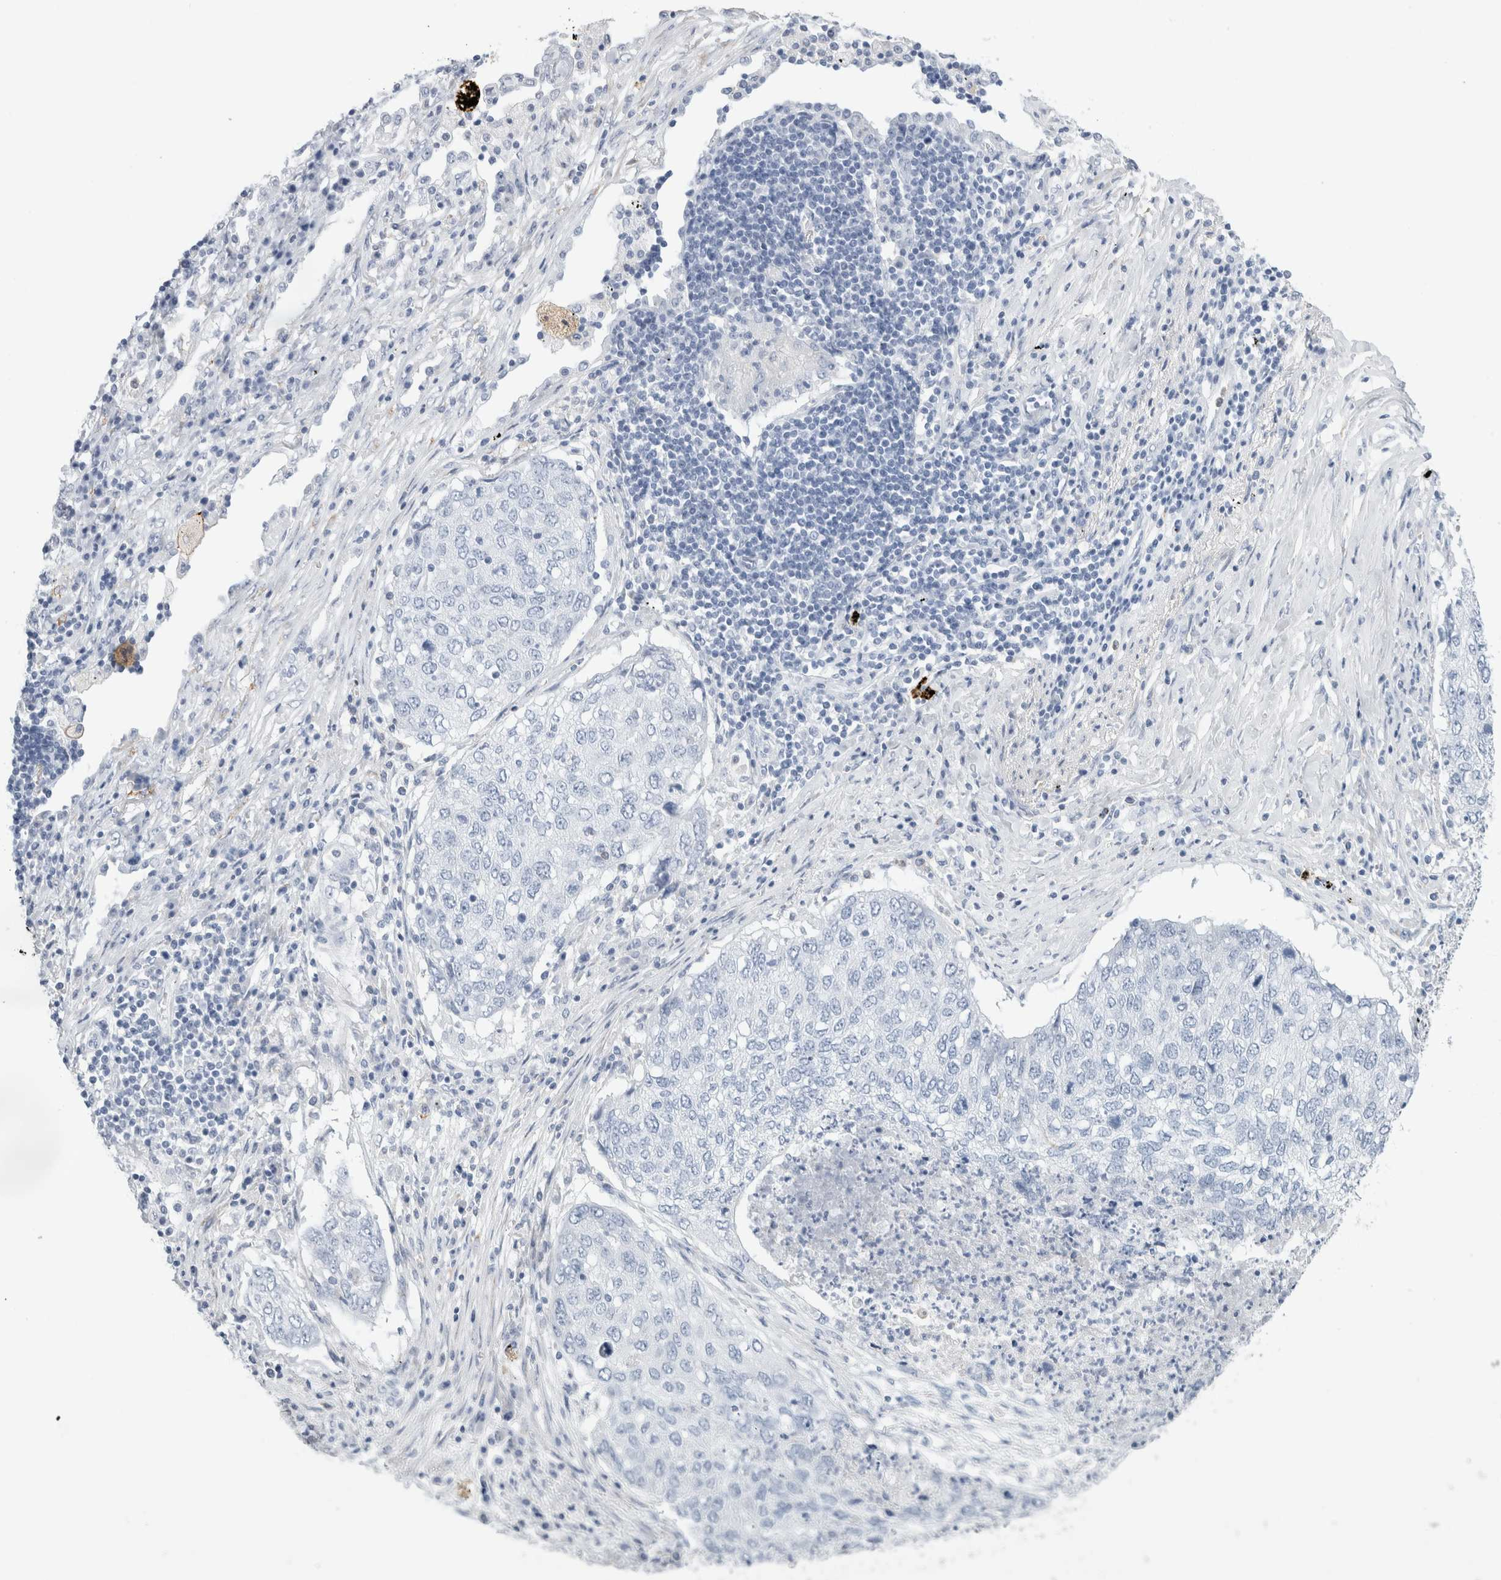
{"staining": {"intensity": "negative", "quantity": "none", "location": "none"}, "tissue": "lung cancer", "cell_type": "Tumor cells", "image_type": "cancer", "snomed": [{"axis": "morphology", "description": "Squamous cell carcinoma, NOS"}, {"axis": "topography", "description": "Lung"}], "caption": "IHC of human squamous cell carcinoma (lung) demonstrates no staining in tumor cells.", "gene": "MUC15", "patient": {"sex": "female", "age": 63}}